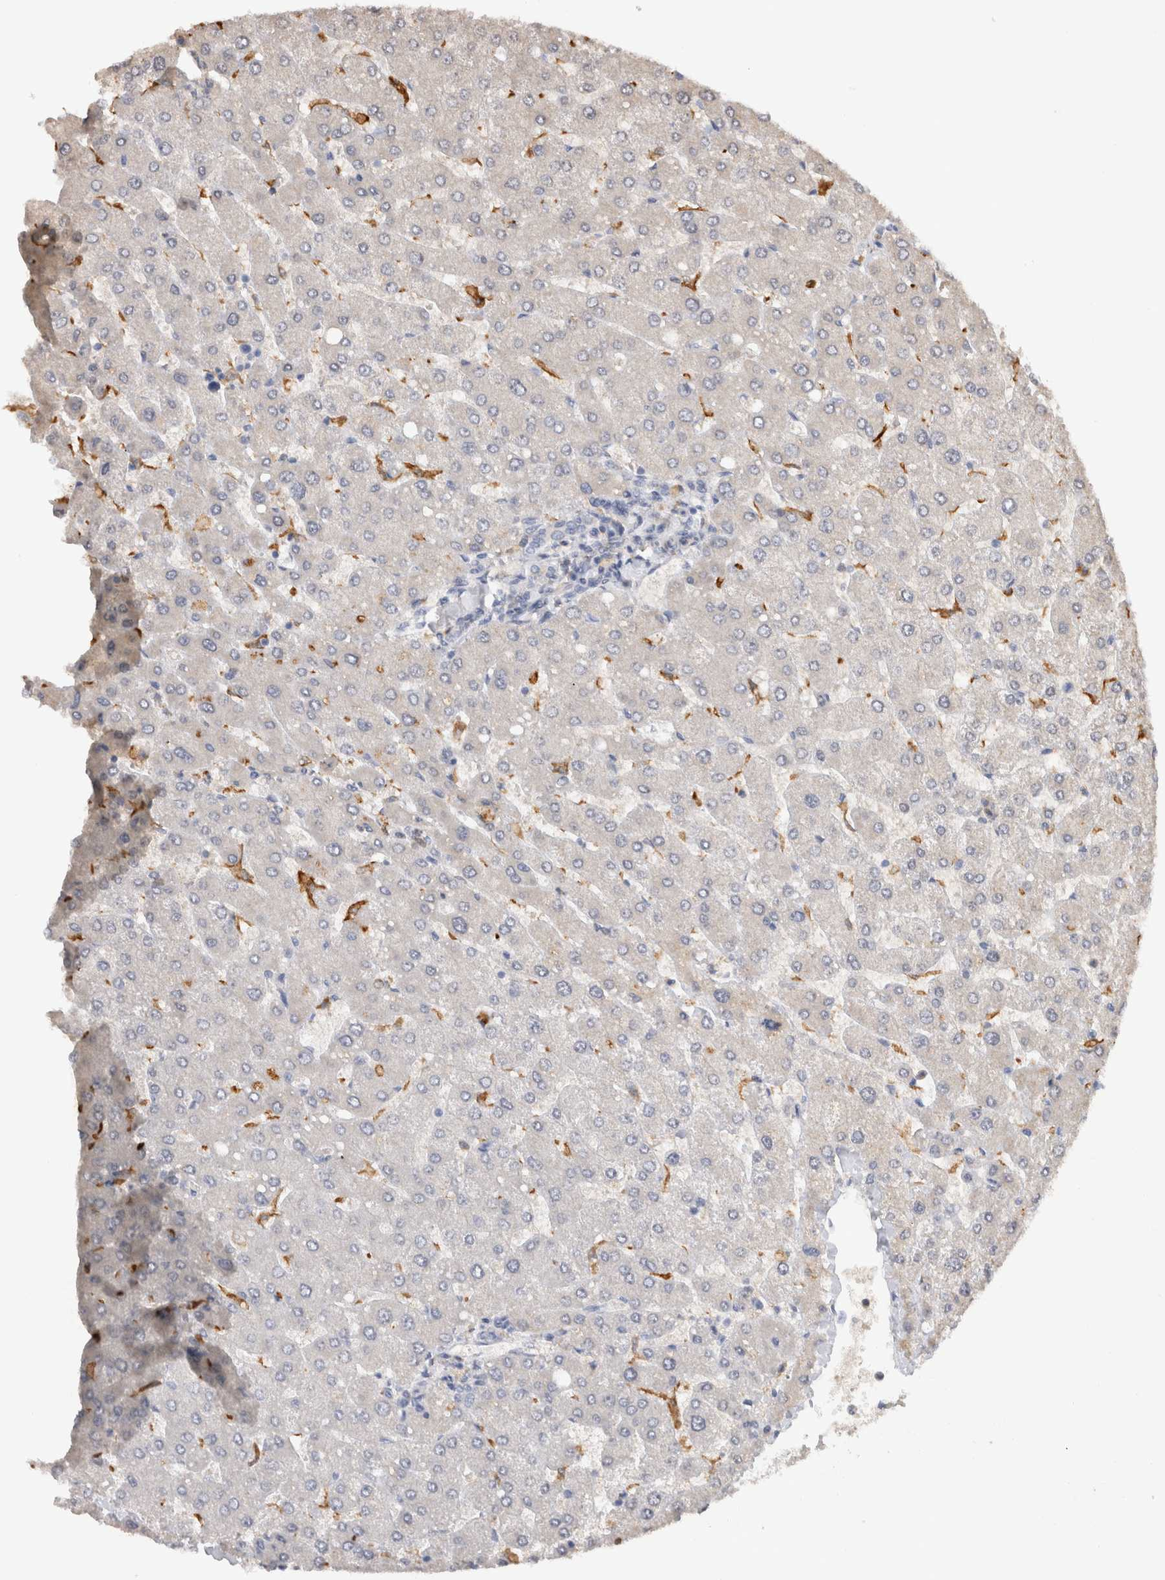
{"staining": {"intensity": "negative", "quantity": "none", "location": "none"}, "tissue": "liver", "cell_type": "Cholangiocytes", "image_type": "normal", "snomed": [{"axis": "morphology", "description": "Normal tissue, NOS"}, {"axis": "topography", "description": "Liver"}], "caption": "Photomicrograph shows no significant protein expression in cholangiocytes of normal liver. Brightfield microscopy of IHC stained with DAB (brown) and hematoxylin (blue), captured at high magnification.", "gene": "VSIG4", "patient": {"sex": "male", "age": 55}}